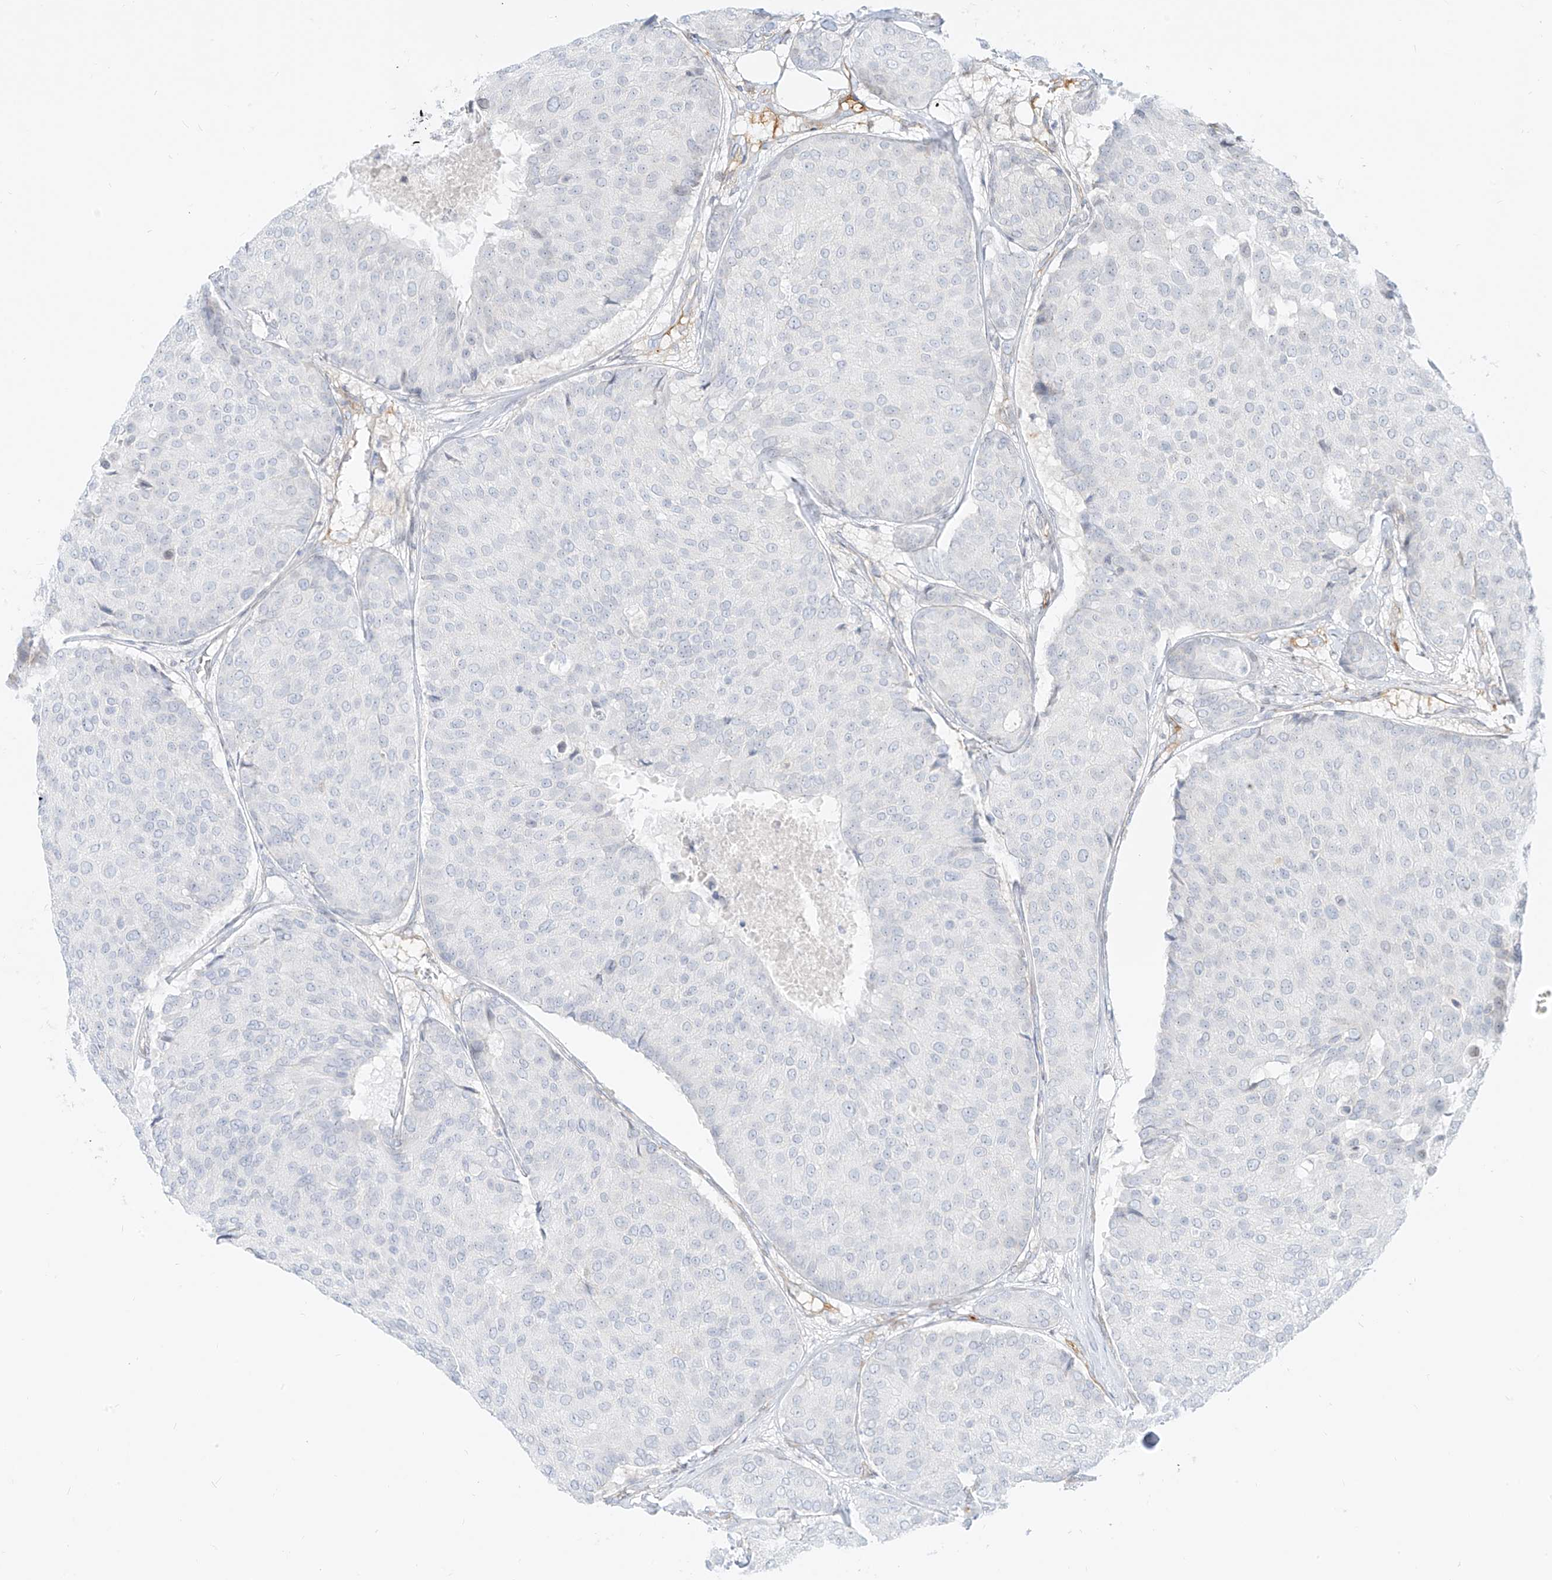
{"staining": {"intensity": "negative", "quantity": "none", "location": "none"}, "tissue": "breast cancer", "cell_type": "Tumor cells", "image_type": "cancer", "snomed": [{"axis": "morphology", "description": "Duct carcinoma"}, {"axis": "topography", "description": "Breast"}], "caption": "The photomicrograph exhibits no significant expression in tumor cells of breast cancer.", "gene": "NHSL1", "patient": {"sex": "female", "age": 75}}